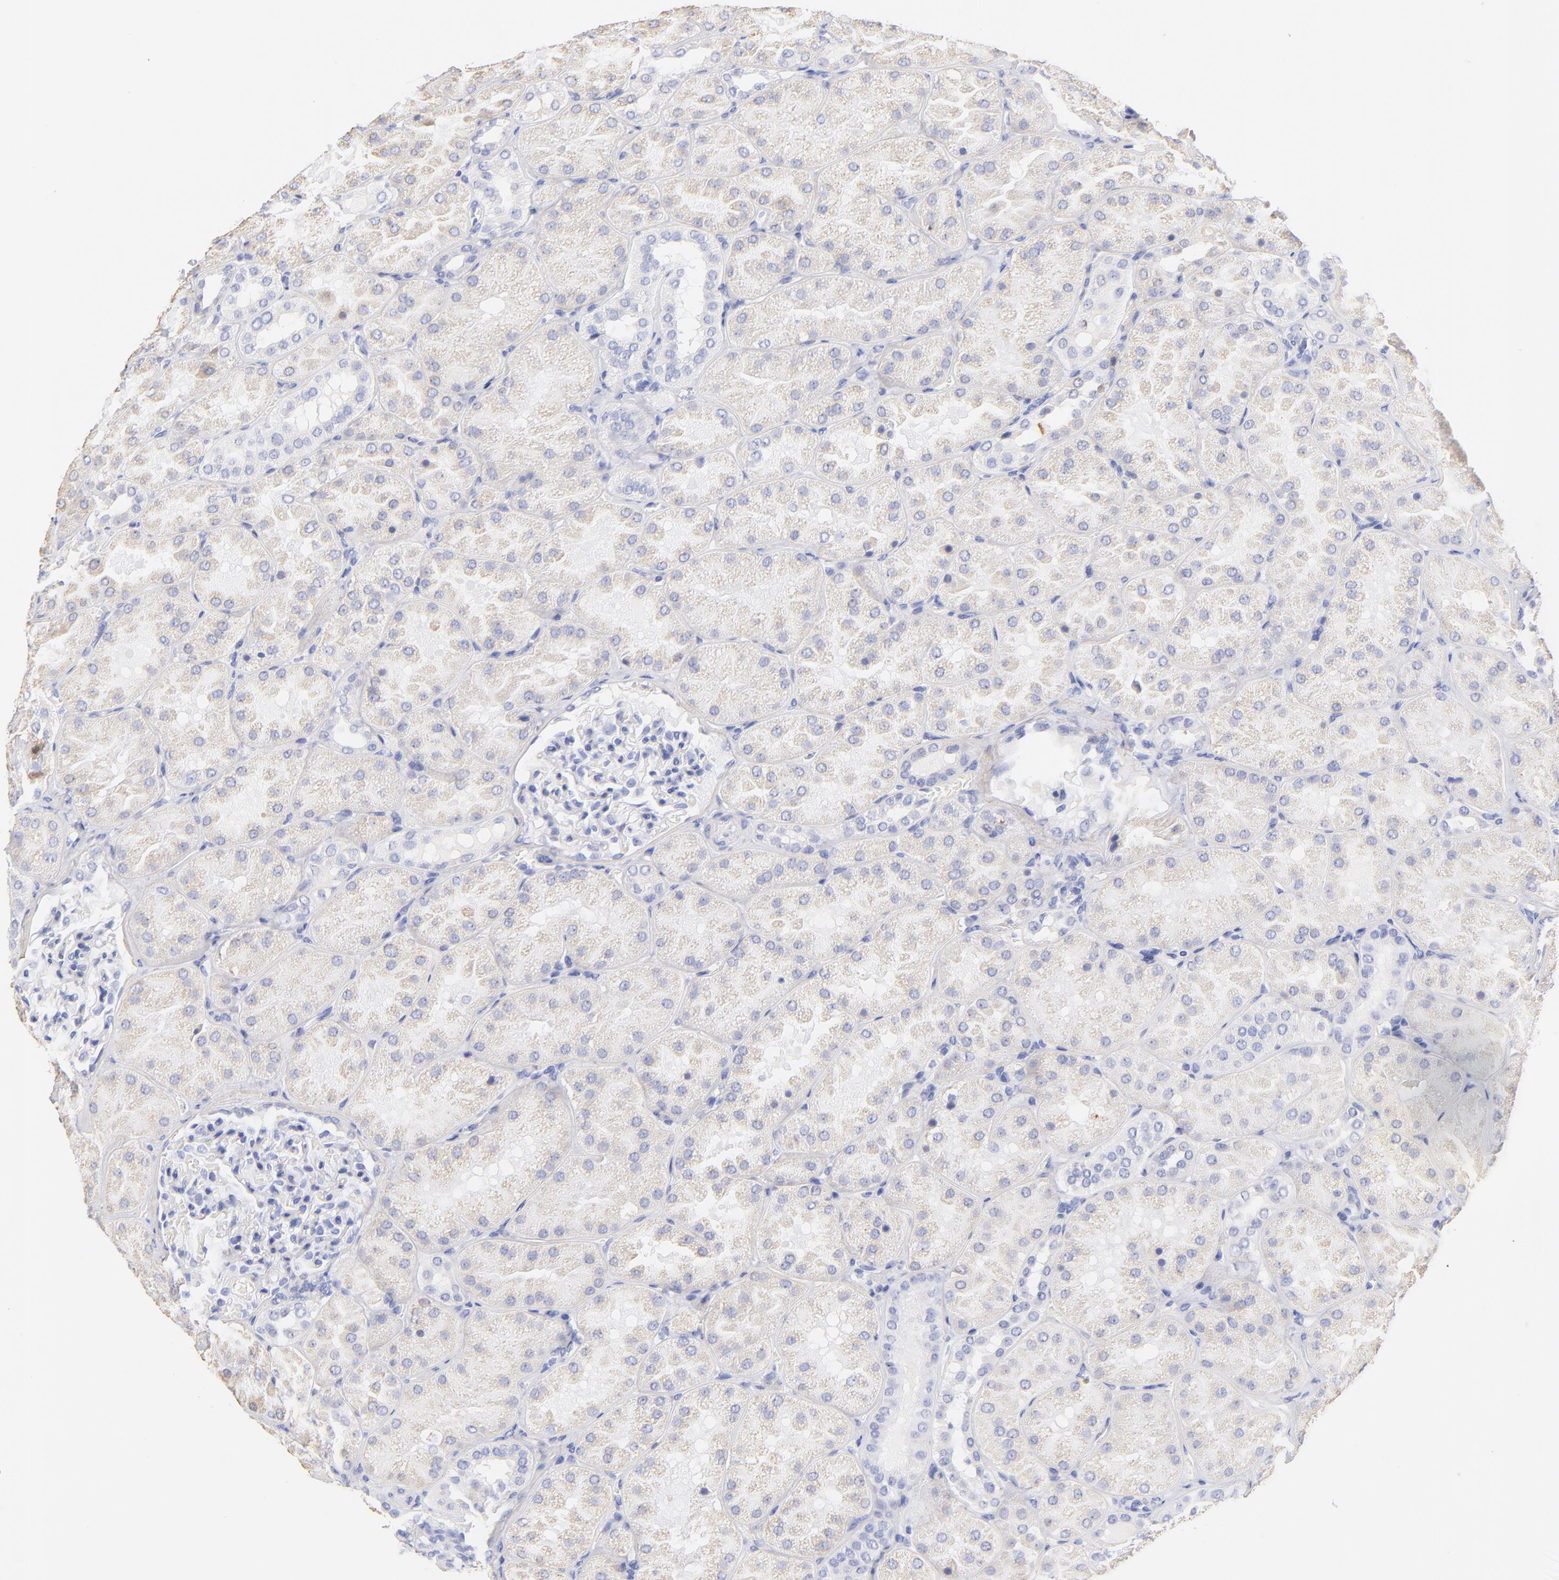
{"staining": {"intensity": "negative", "quantity": "none", "location": "none"}, "tissue": "kidney", "cell_type": "Cells in glomeruli", "image_type": "normal", "snomed": [{"axis": "morphology", "description": "Normal tissue, NOS"}, {"axis": "topography", "description": "Kidney"}], "caption": "Immunohistochemical staining of benign kidney reveals no significant positivity in cells in glomeruli.", "gene": "C1QTNF6", "patient": {"sex": "male", "age": 28}}